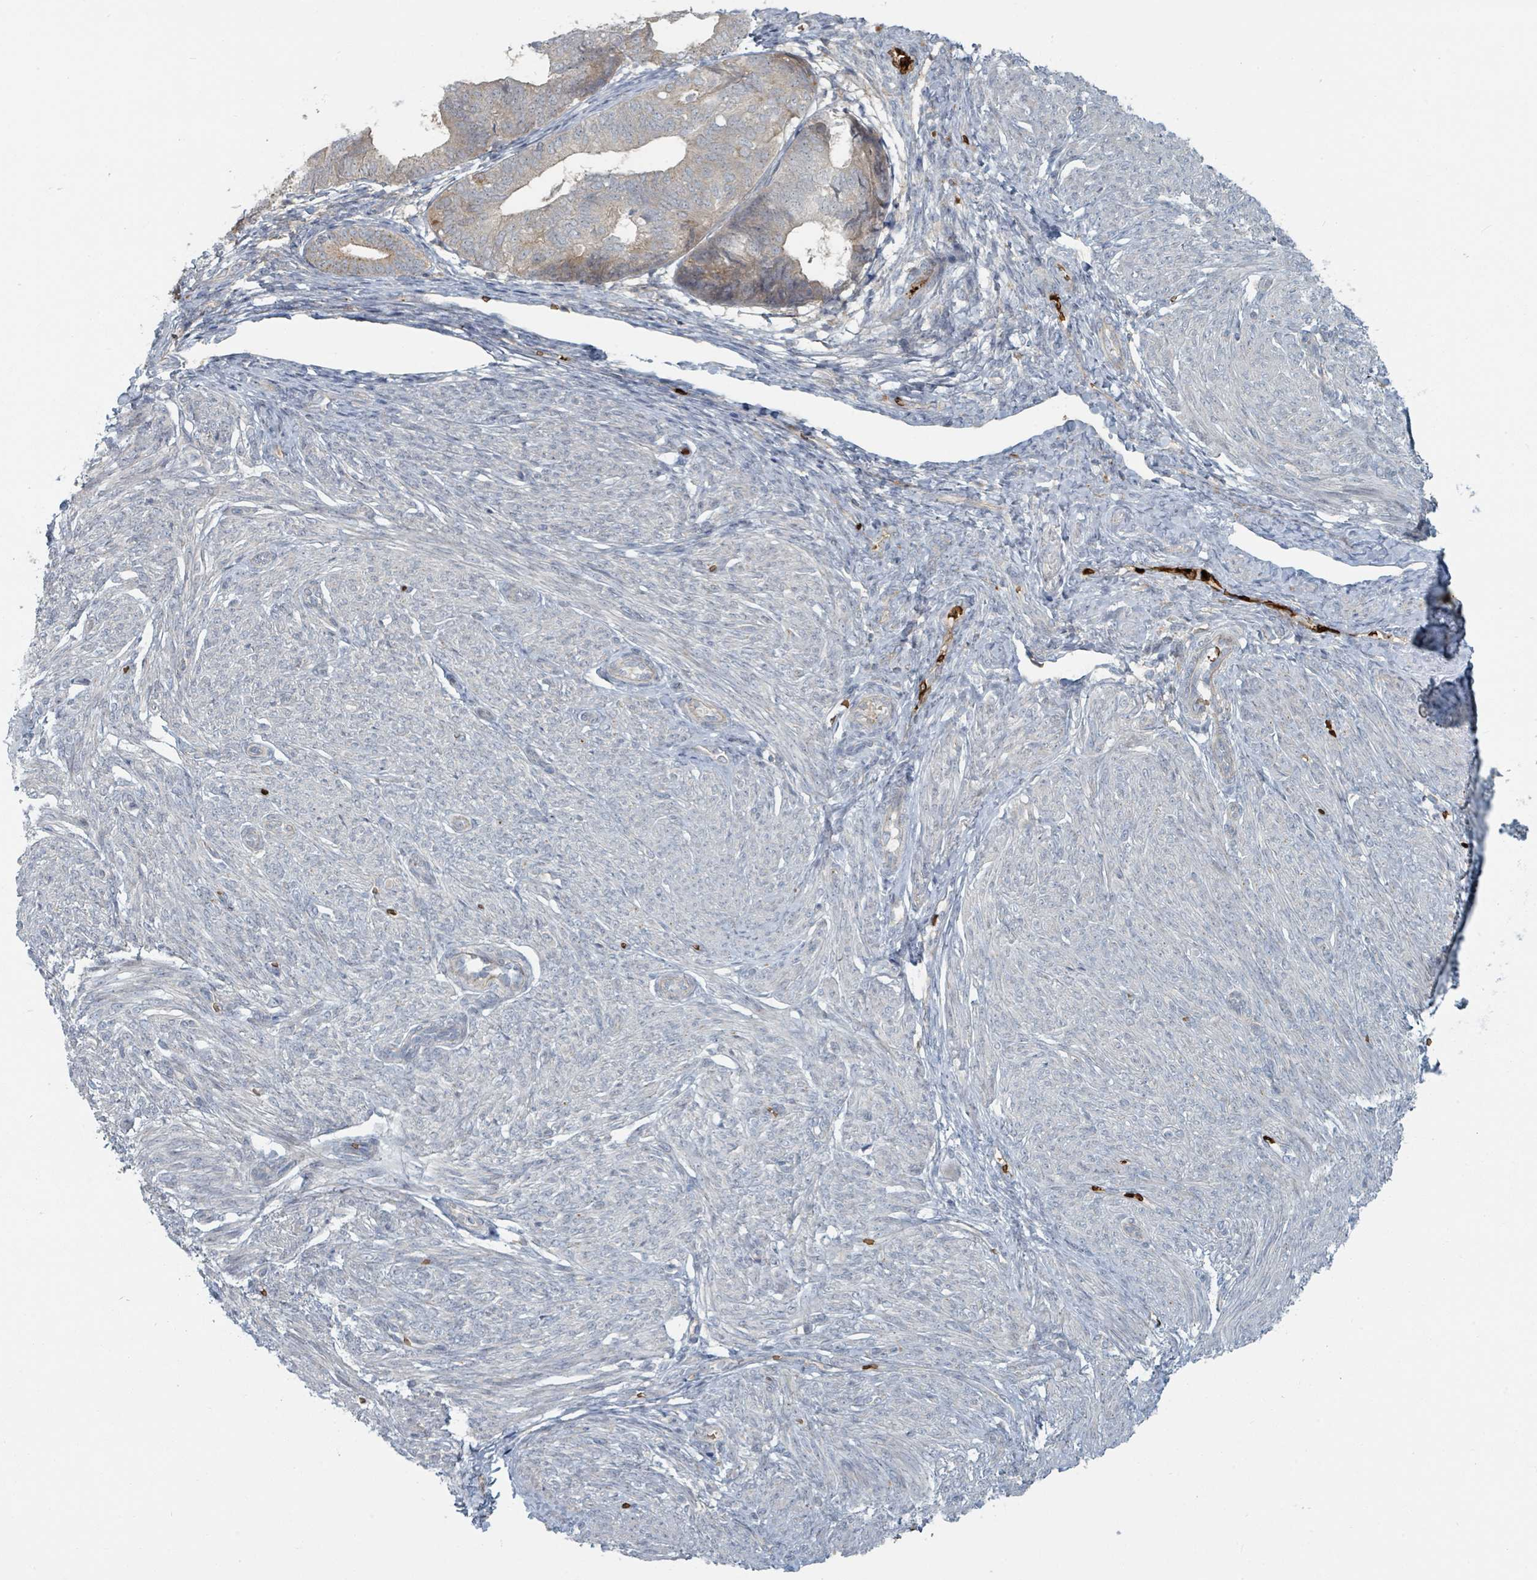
{"staining": {"intensity": "negative", "quantity": "none", "location": "none"}, "tissue": "endometrial cancer", "cell_type": "Tumor cells", "image_type": "cancer", "snomed": [{"axis": "morphology", "description": "Adenocarcinoma, NOS"}, {"axis": "topography", "description": "Endometrium"}], "caption": "A histopathology image of endometrial adenocarcinoma stained for a protein displays no brown staining in tumor cells.", "gene": "TRPC4AP", "patient": {"sex": "female", "age": 87}}